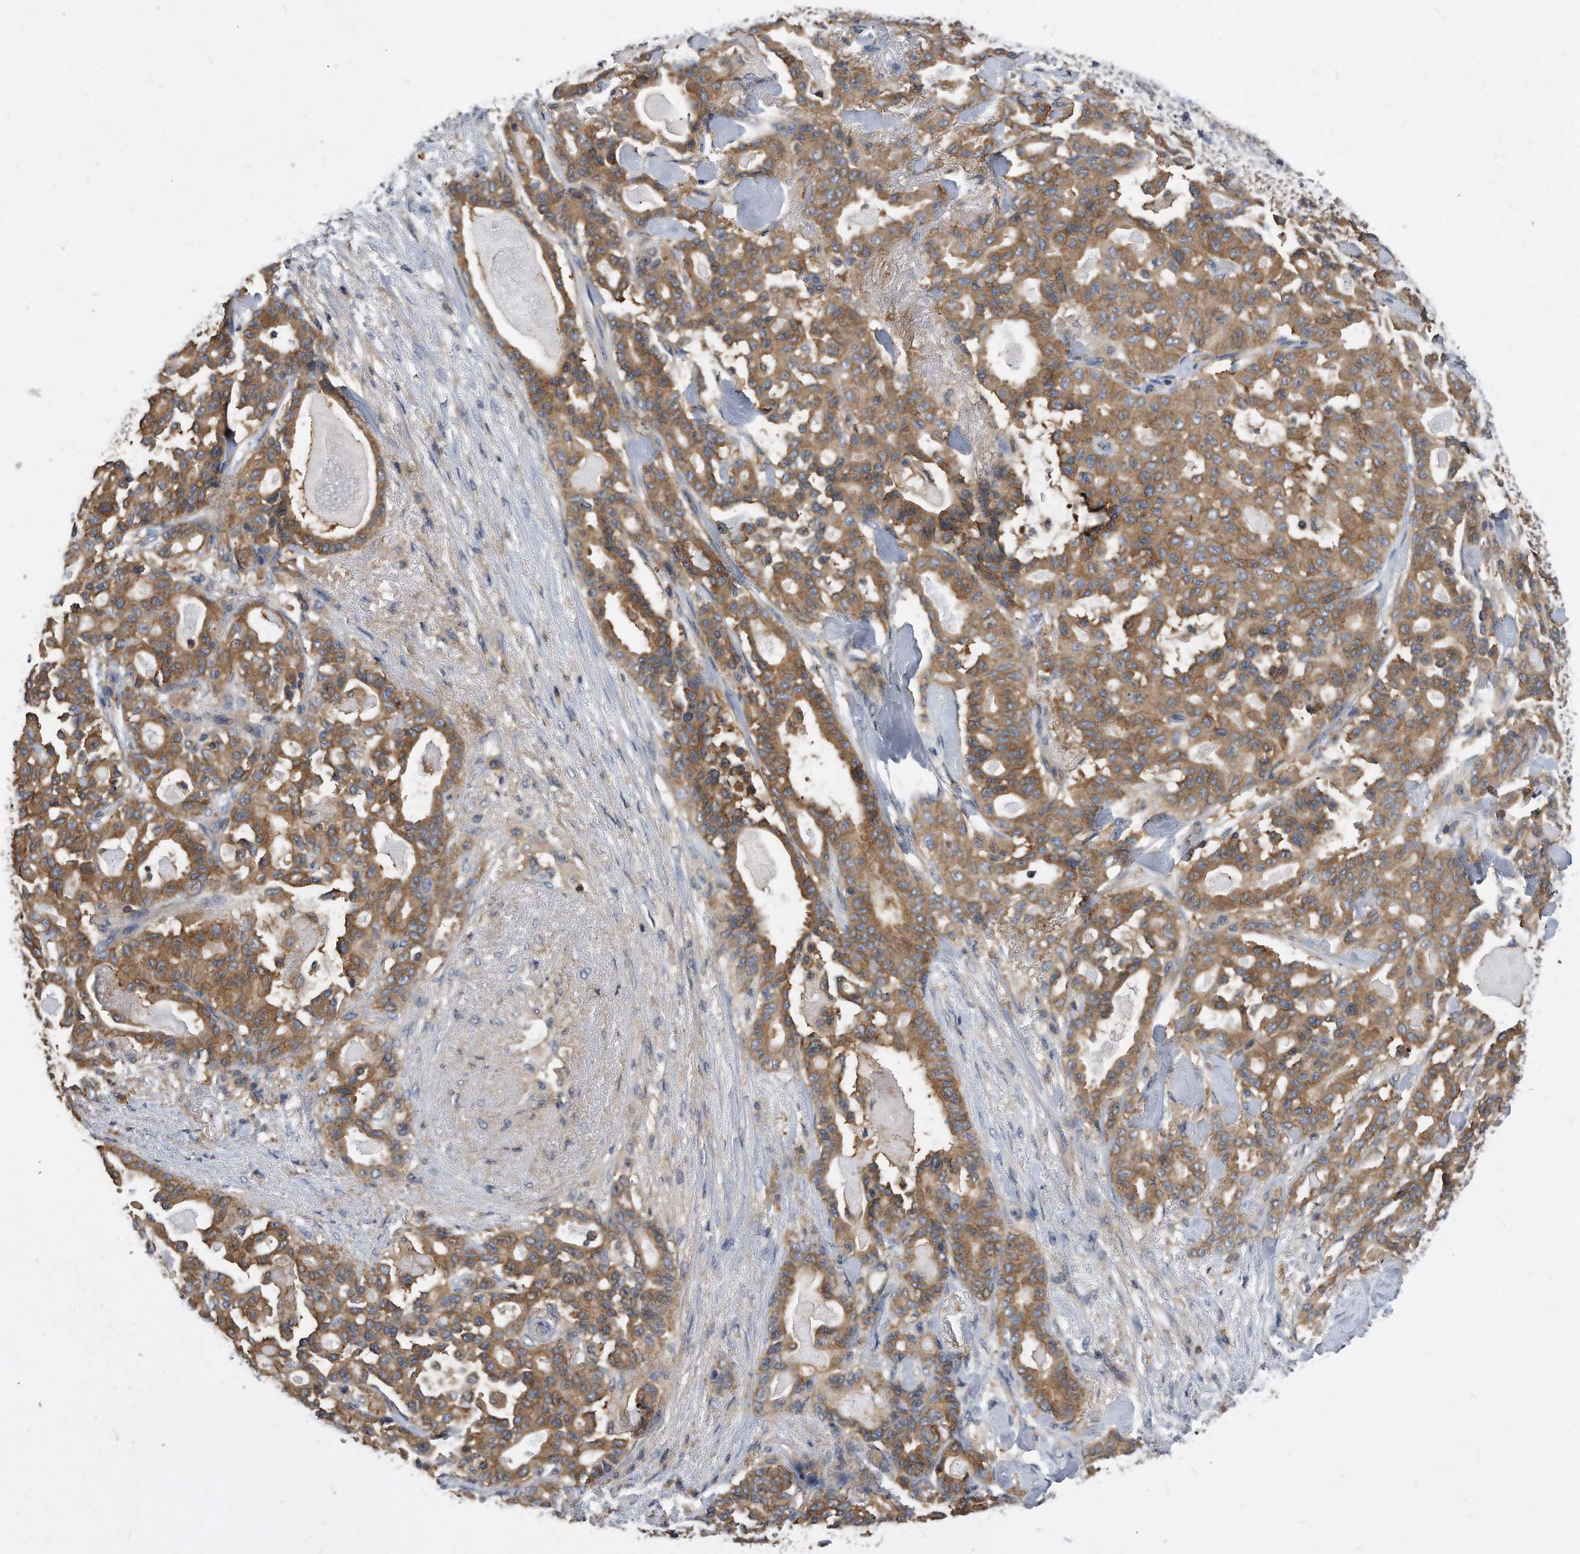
{"staining": {"intensity": "moderate", "quantity": ">75%", "location": "cytoplasmic/membranous"}, "tissue": "pancreatic cancer", "cell_type": "Tumor cells", "image_type": "cancer", "snomed": [{"axis": "morphology", "description": "Adenocarcinoma, NOS"}, {"axis": "topography", "description": "Pancreas"}], "caption": "Immunohistochemical staining of human adenocarcinoma (pancreatic) displays medium levels of moderate cytoplasmic/membranous positivity in approximately >75% of tumor cells.", "gene": "ATG5", "patient": {"sex": "male", "age": 63}}